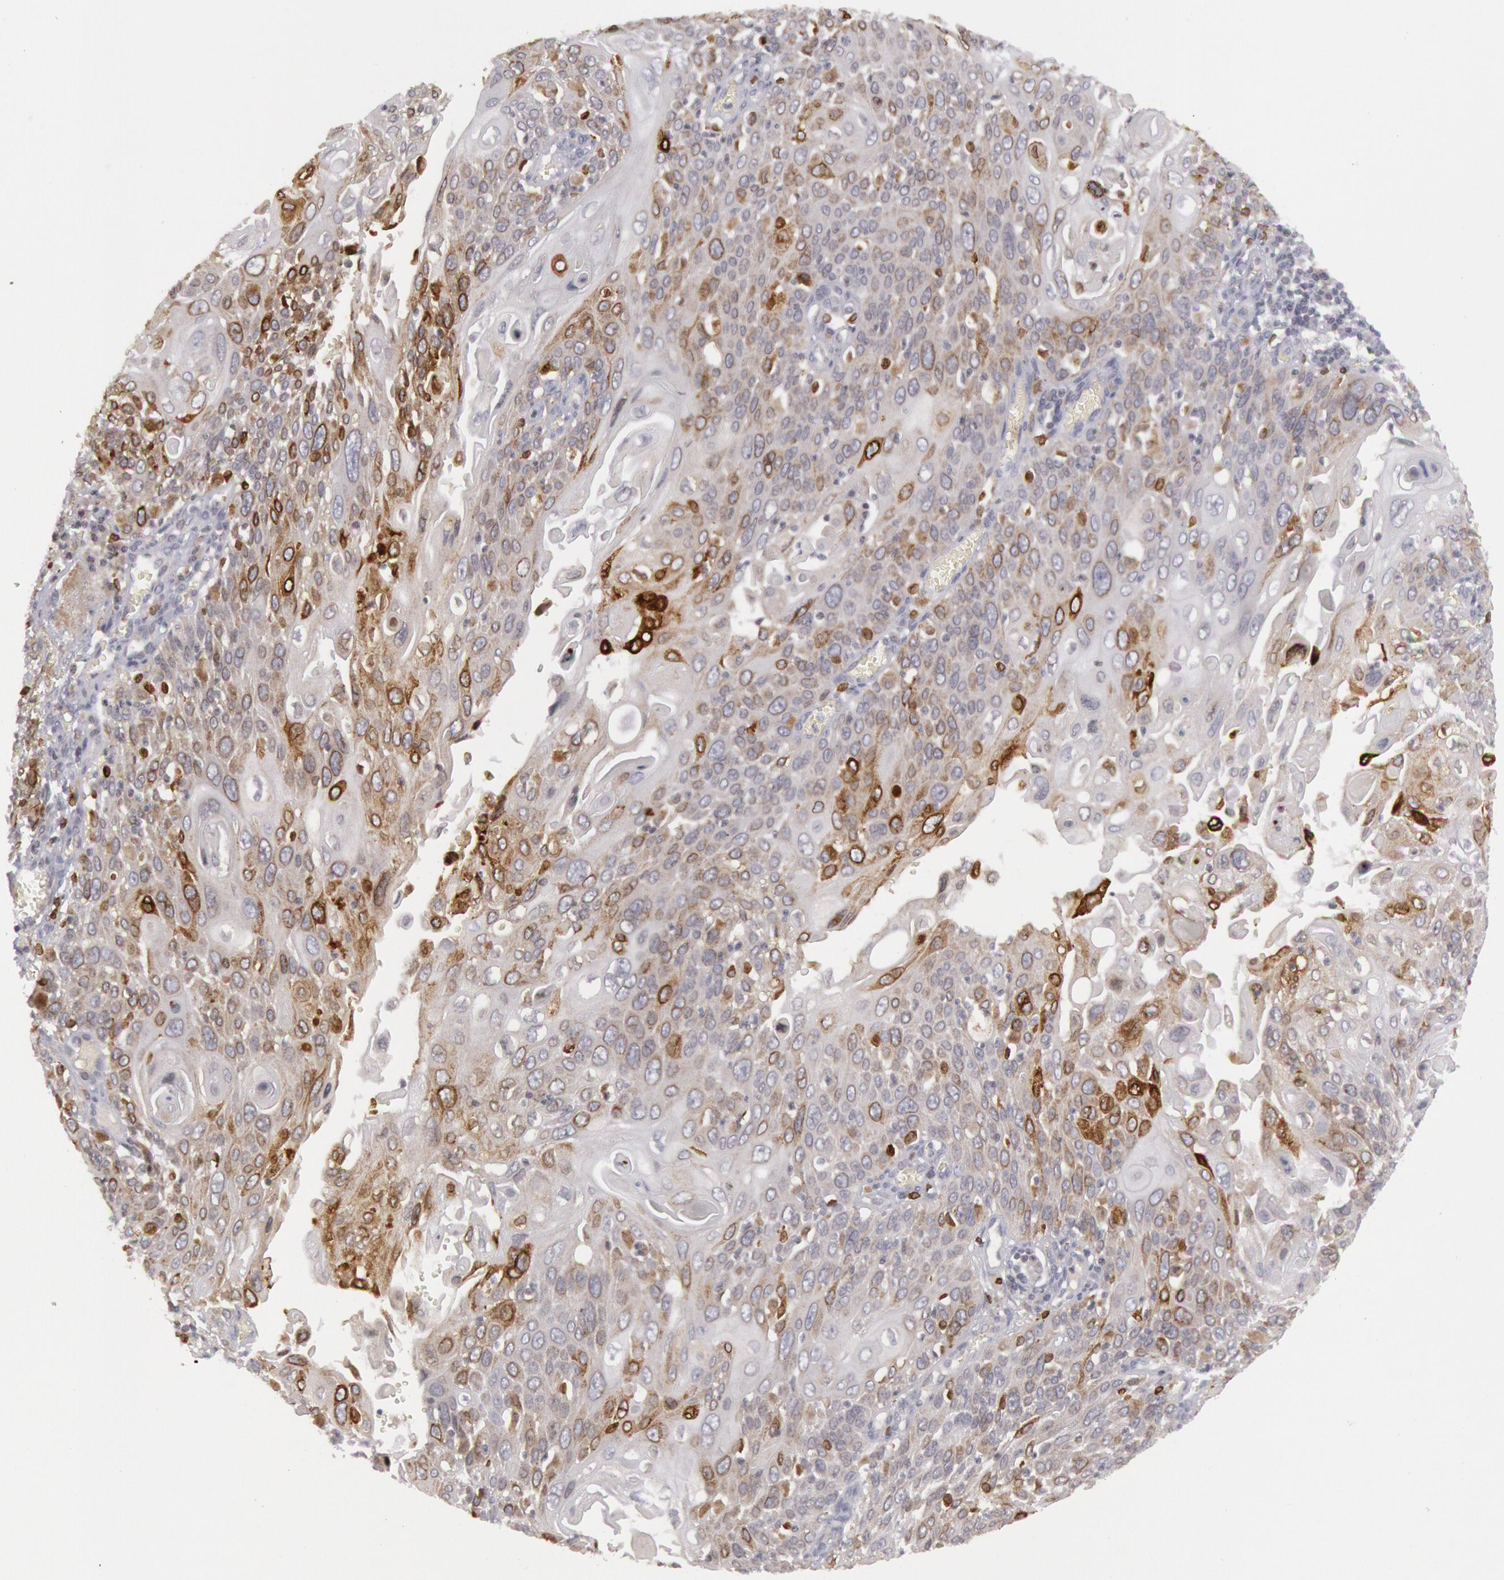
{"staining": {"intensity": "strong", "quantity": "<25%", "location": "cytoplasmic/membranous"}, "tissue": "cervical cancer", "cell_type": "Tumor cells", "image_type": "cancer", "snomed": [{"axis": "morphology", "description": "Squamous cell carcinoma, NOS"}, {"axis": "topography", "description": "Cervix"}], "caption": "A high-resolution photomicrograph shows immunohistochemistry (IHC) staining of cervical cancer, which exhibits strong cytoplasmic/membranous positivity in approximately <25% of tumor cells. Using DAB (brown) and hematoxylin (blue) stains, captured at high magnification using brightfield microscopy.", "gene": "PTGS2", "patient": {"sex": "female", "age": 54}}